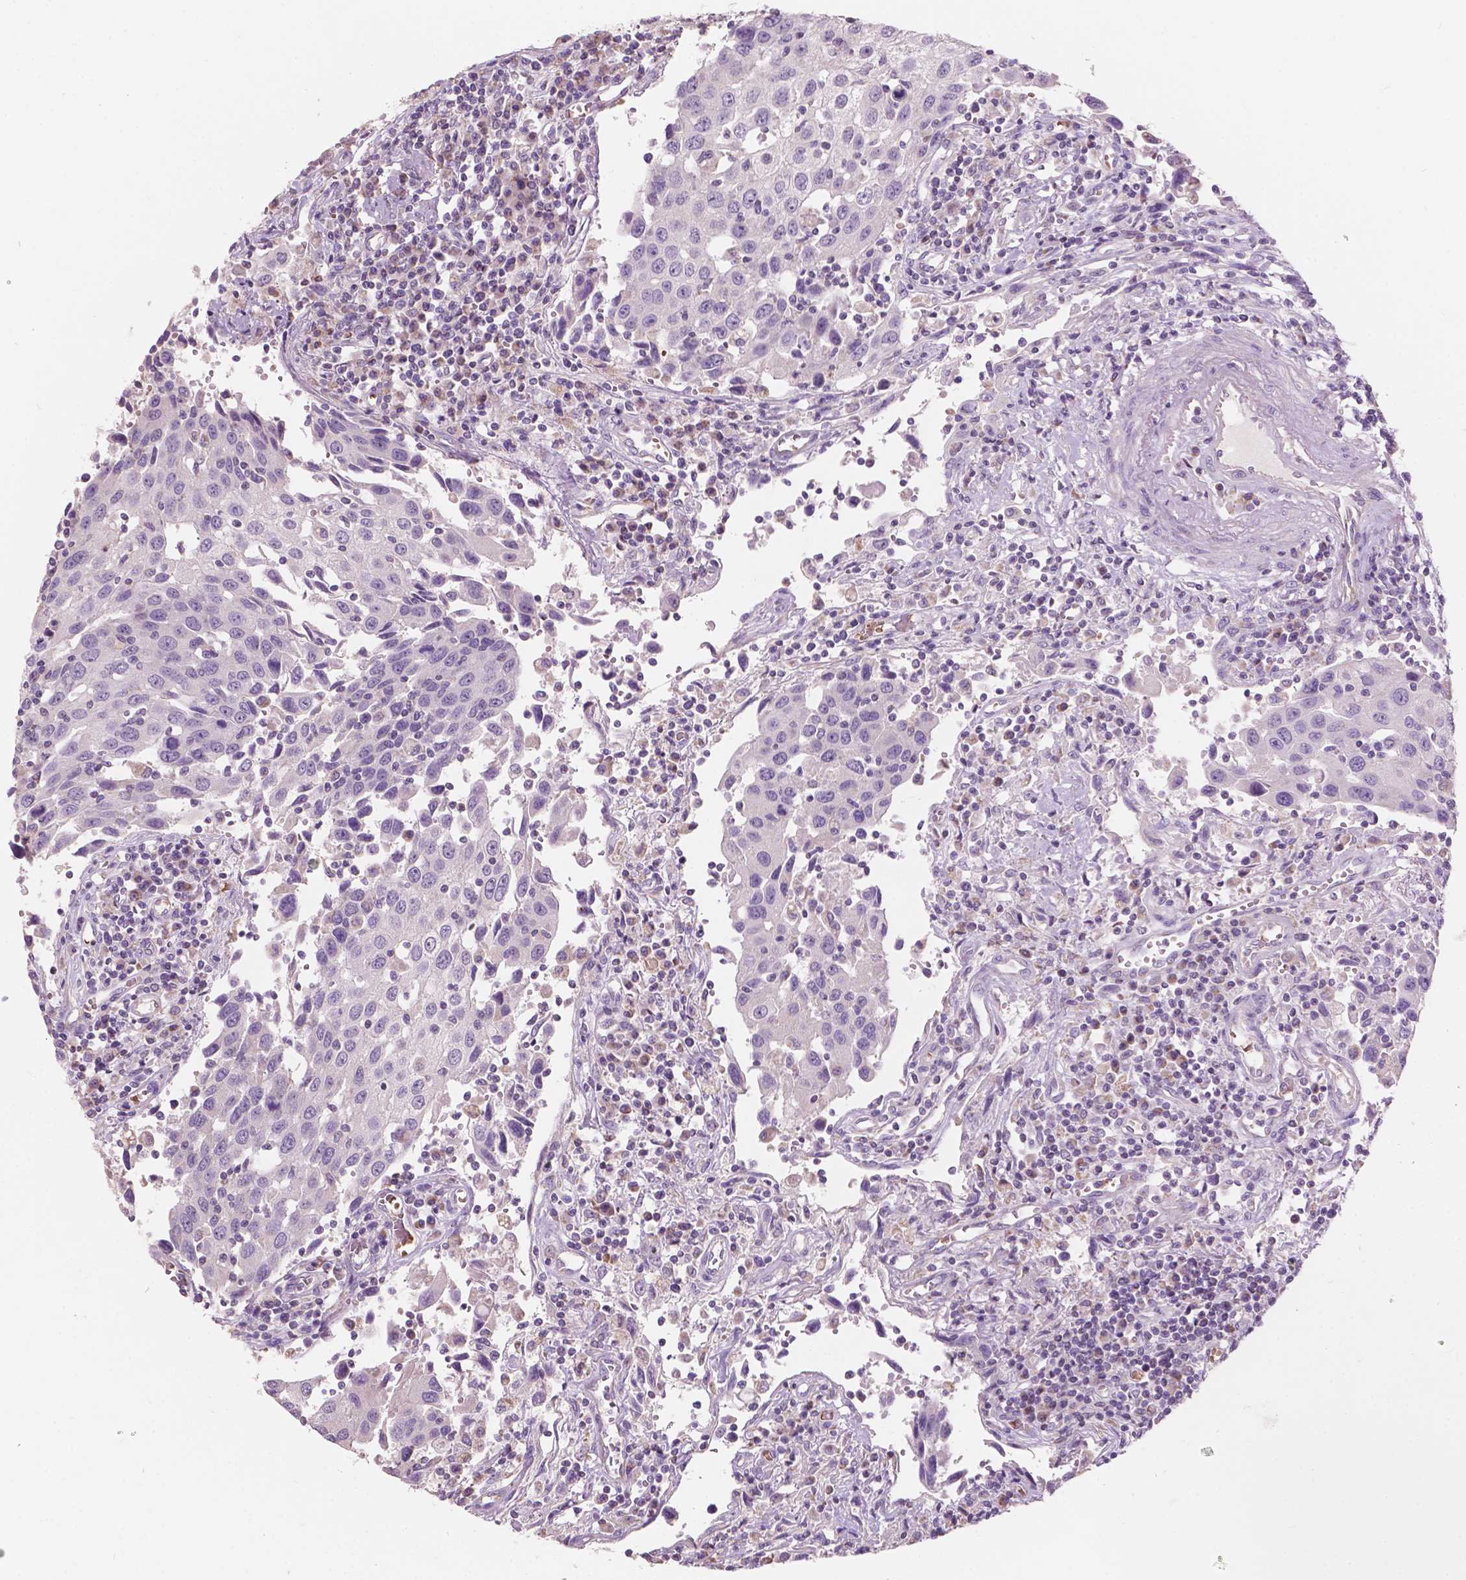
{"staining": {"intensity": "negative", "quantity": "none", "location": "none"}, "tissue": "urothelial cancer", "cell_type": "Tumor cells", "image_type": "cancer", "snomed": [{"axis": "morphology", "description": "Urothelial carcinoma, High grade"}, {"axis": "topography", "description": "Urinary bladder"}], "caption": "This is an immunohistochemistry micrograph of human urothelial cancer. There is no positivity in tumor cells.", "gene": "NDUFS1", "patient": {"sex": "female", "age": 85}}